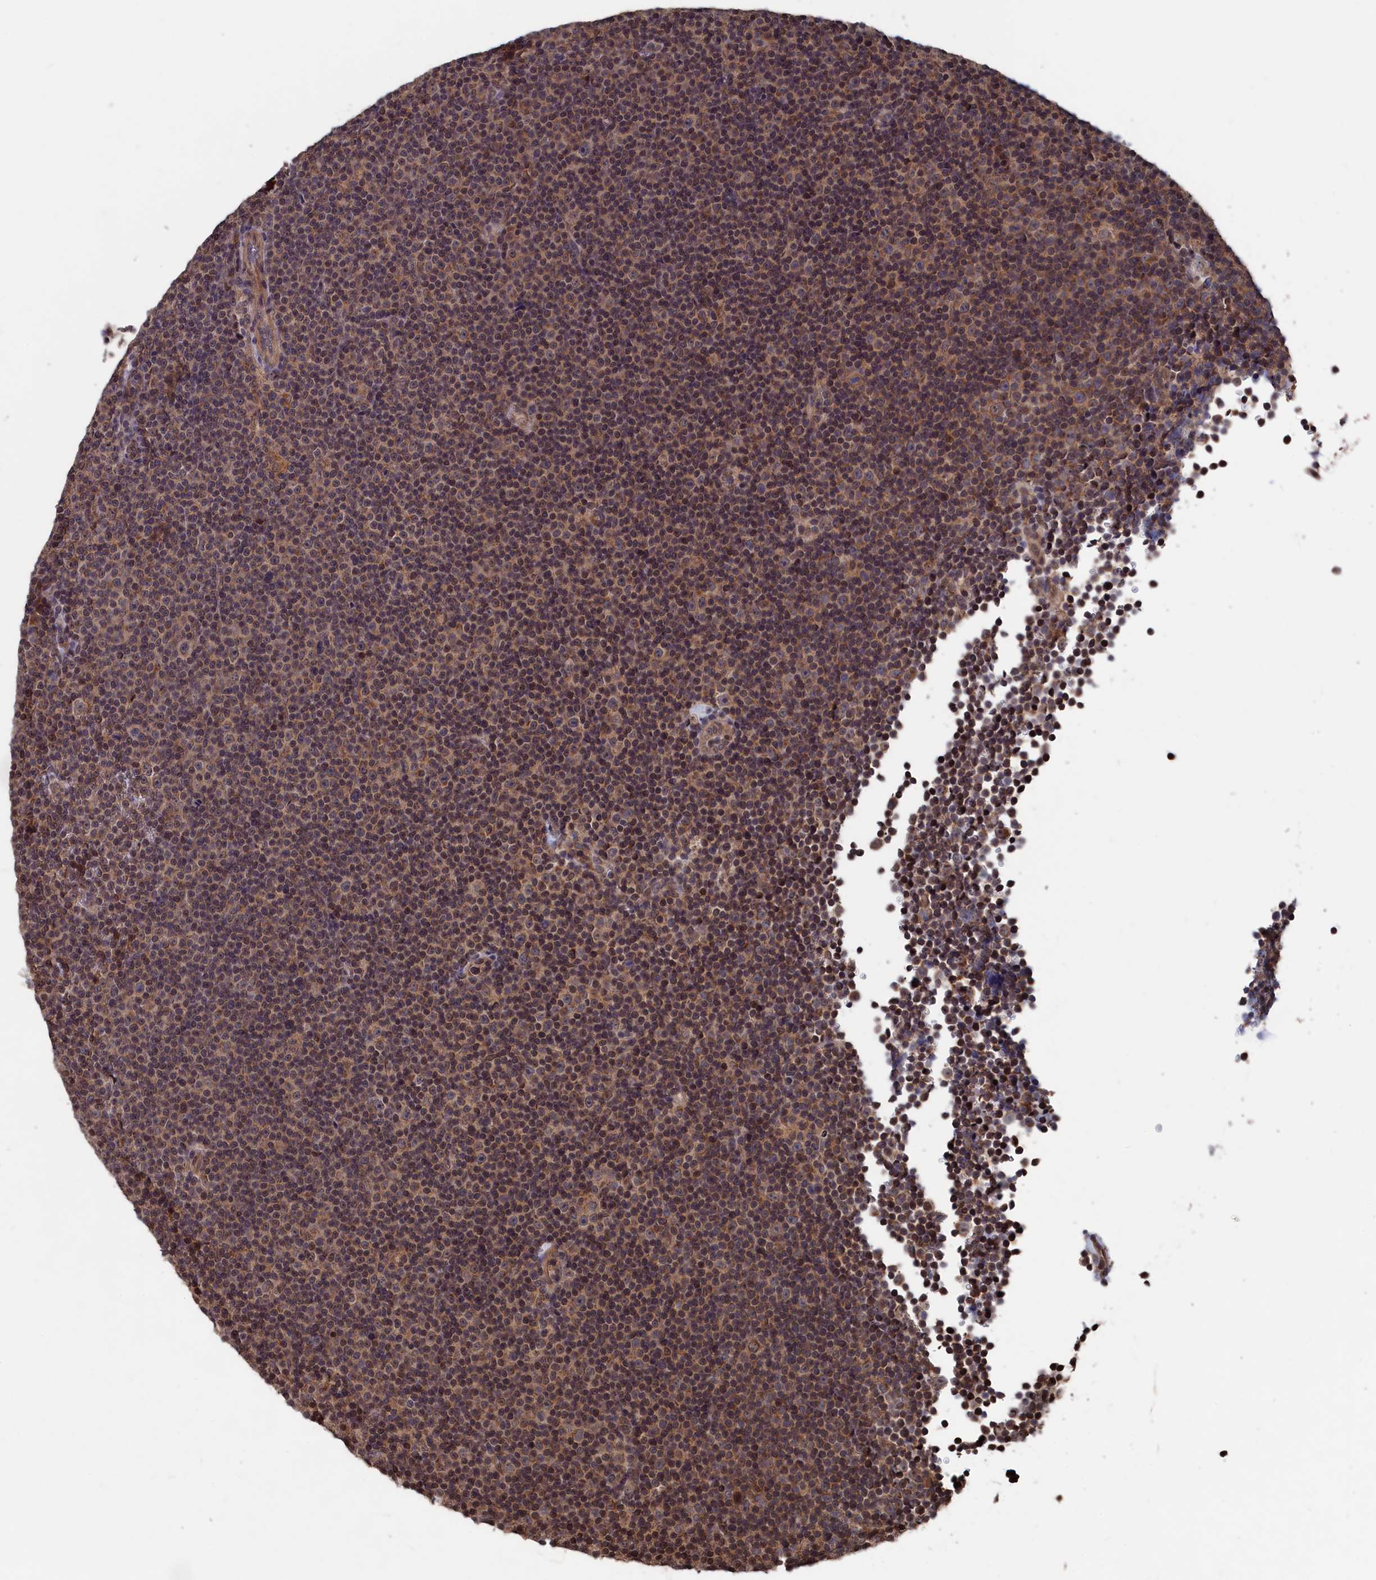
{"staining": {"intensity": "weak", "quantity": "25%-75%", "location": "cytoplasmic/membranous,nuclear"}, "tissue": "lymphoma", "cell_type": "Tumor cells", "image_type": "cancer", "snomed": [{"axis": "morphology", "description": "Malignant lymphoma, non-Hodgkin's type, Low grade"}, {"axis": "topography", "description": "Lymph node"}], "caption": "Immunohistochemistry of human lymphoma displays low levels of weak cytoplasmic/membranous and nuclear staining in about 25%-75% of tumor cells.", "gene": "PDE12", "patient": {"sex": "female", "age": 67}}